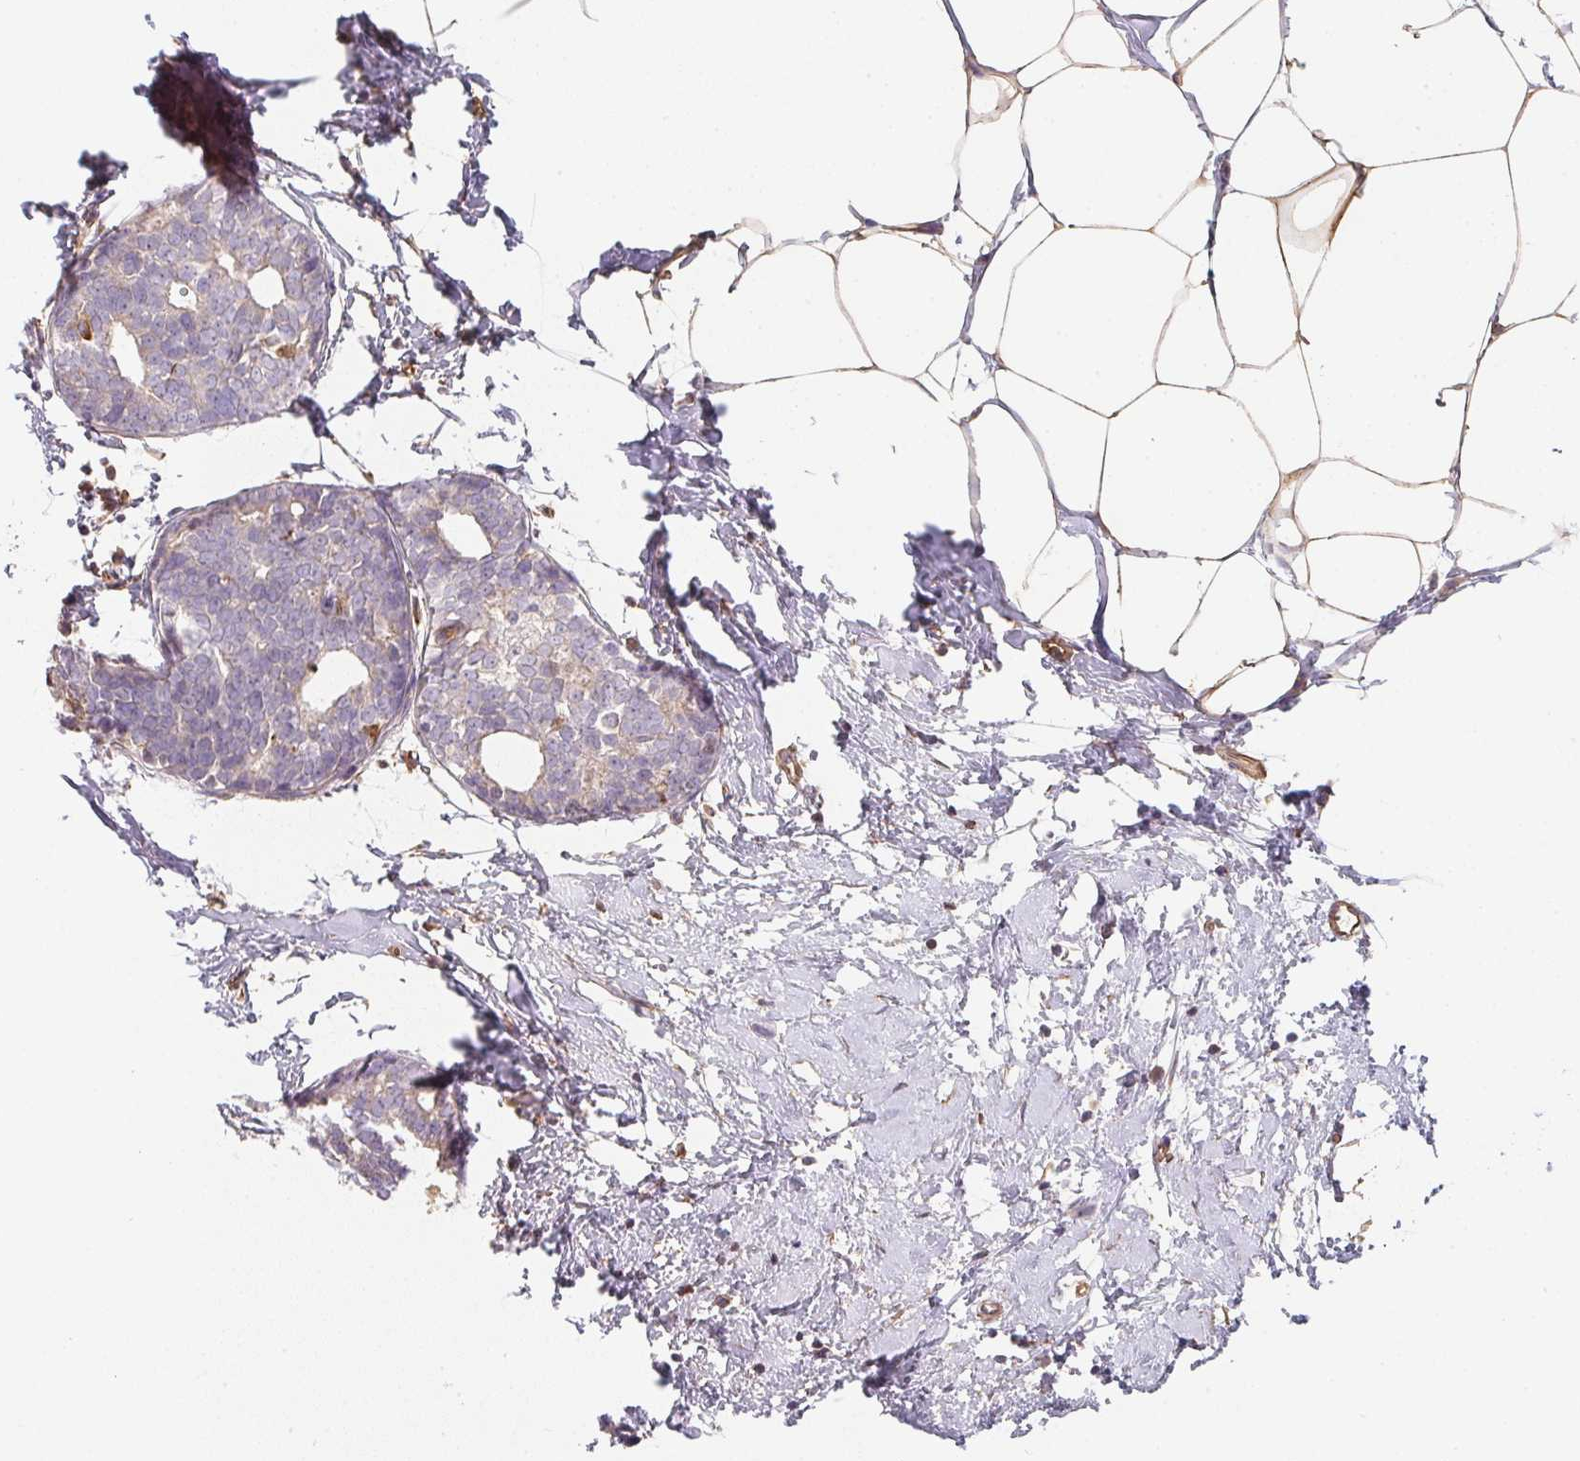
{"staining": {"intensity": "negative", "quantity": "none", "location": "none"}, "tissue": "breast cancer", "cell_type": "Tumor cells", "image_type": "cancer", "snomed": [{"axis": "morphology", "description": "Duct carcinoma"}, {"axis": "topography", "description": "Breast"}], "caption": "Immunohistochemical staining of human intraductal carcinoma (breast) displays no significant positivity in tumor cells.", "gene": "TBKBP1", "patient": {"sex": "female", "age": 40}}